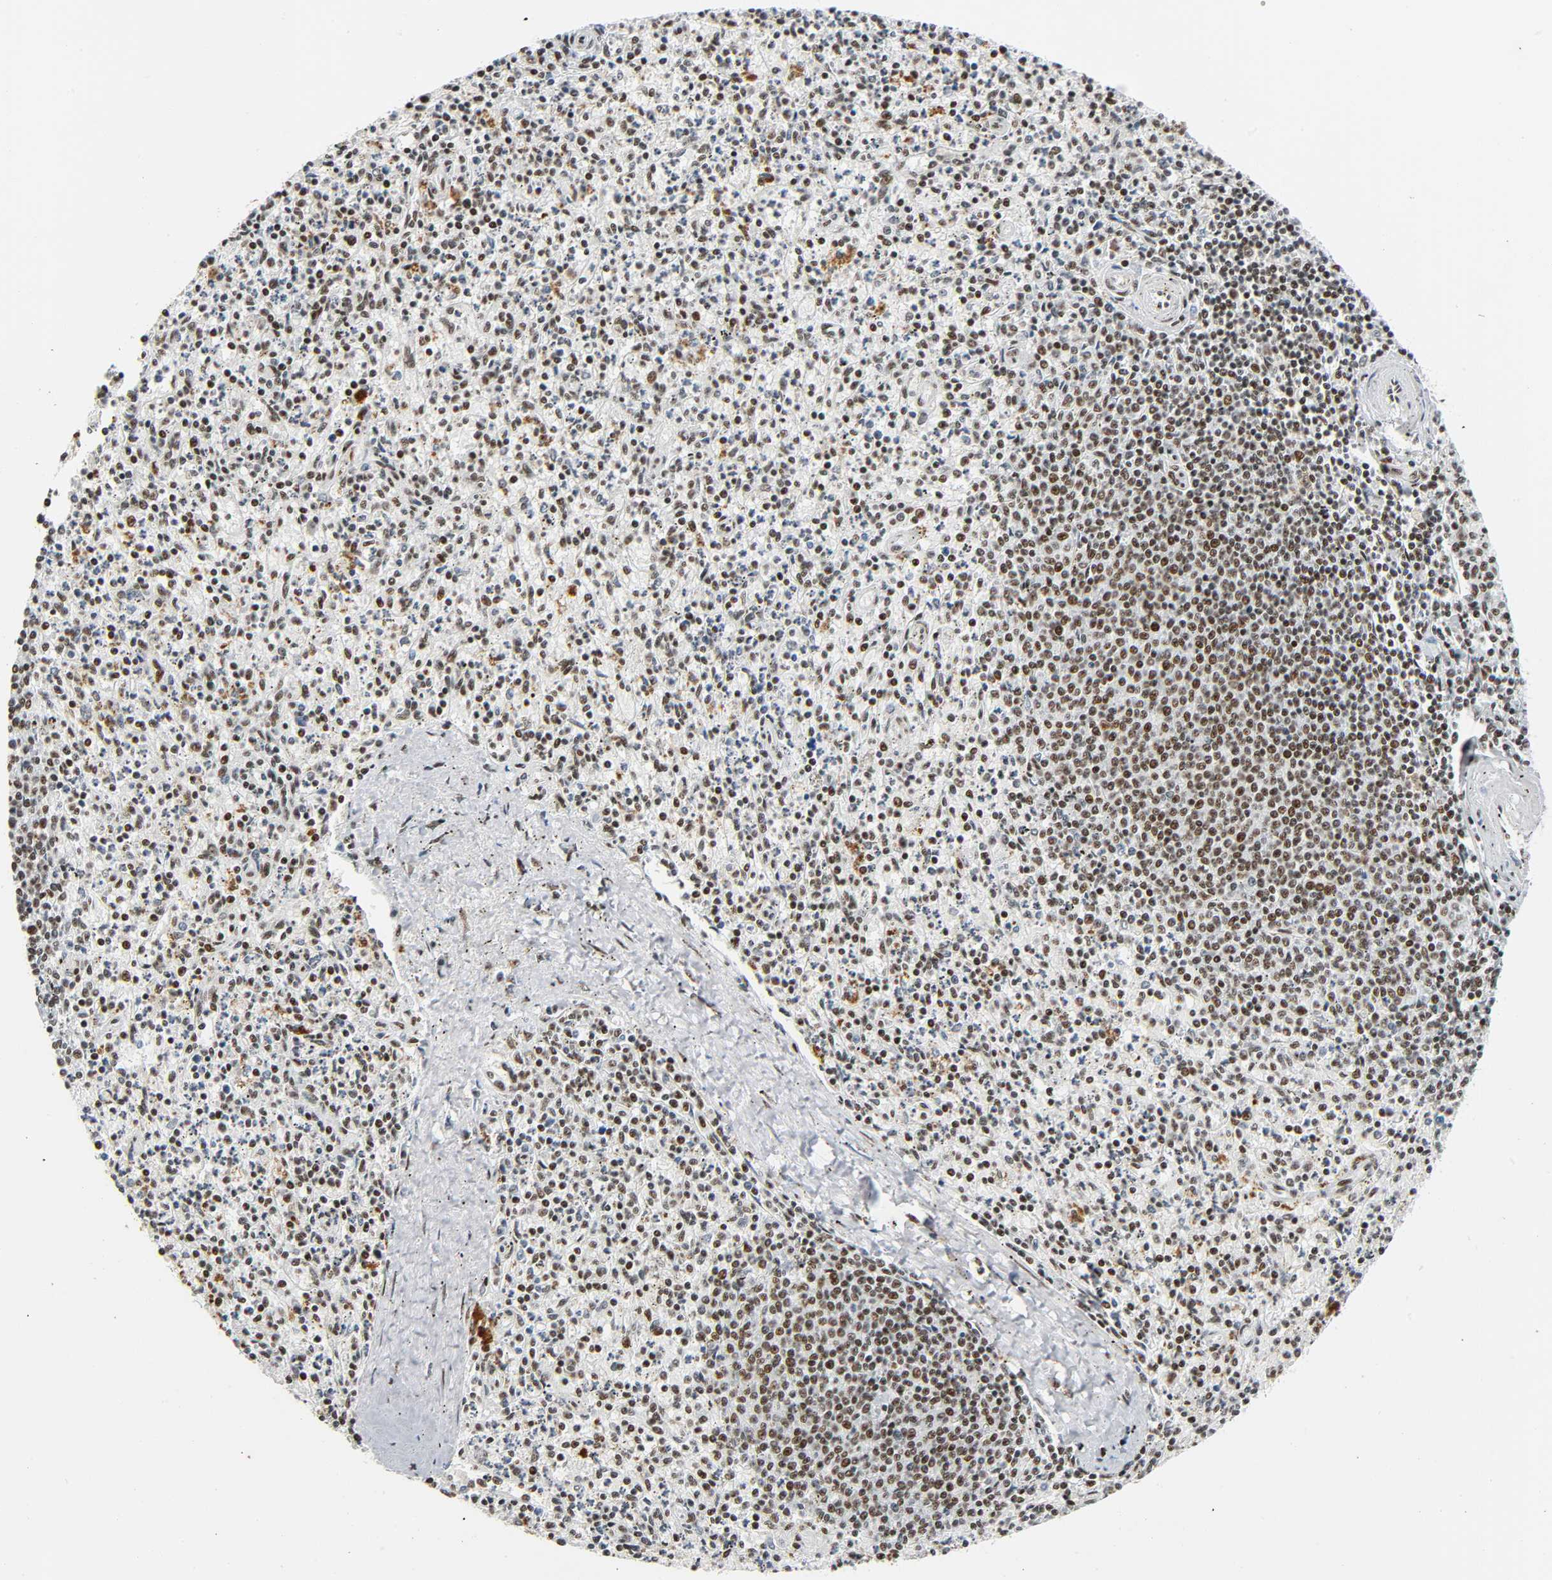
{"staining": {"intensity": "strong", "quantity": ">75%", "location": "nuclear"}, "tissue": "spleen", "cell_type": "Cells in red pulp", "image_type": "normal", "snomed": [{"axis": "morphology", "description": "Normal tissue, NOS"}, {"axis": "topography", "description": "Spleen"}], "caption": "Protein positivity by IHC exhibits strong nuclear expression in approximately >75% of cells in red pulp in unremarkable spleen.", "gene": "CDK9", "patient": {"sex": "male", "age": 72}}